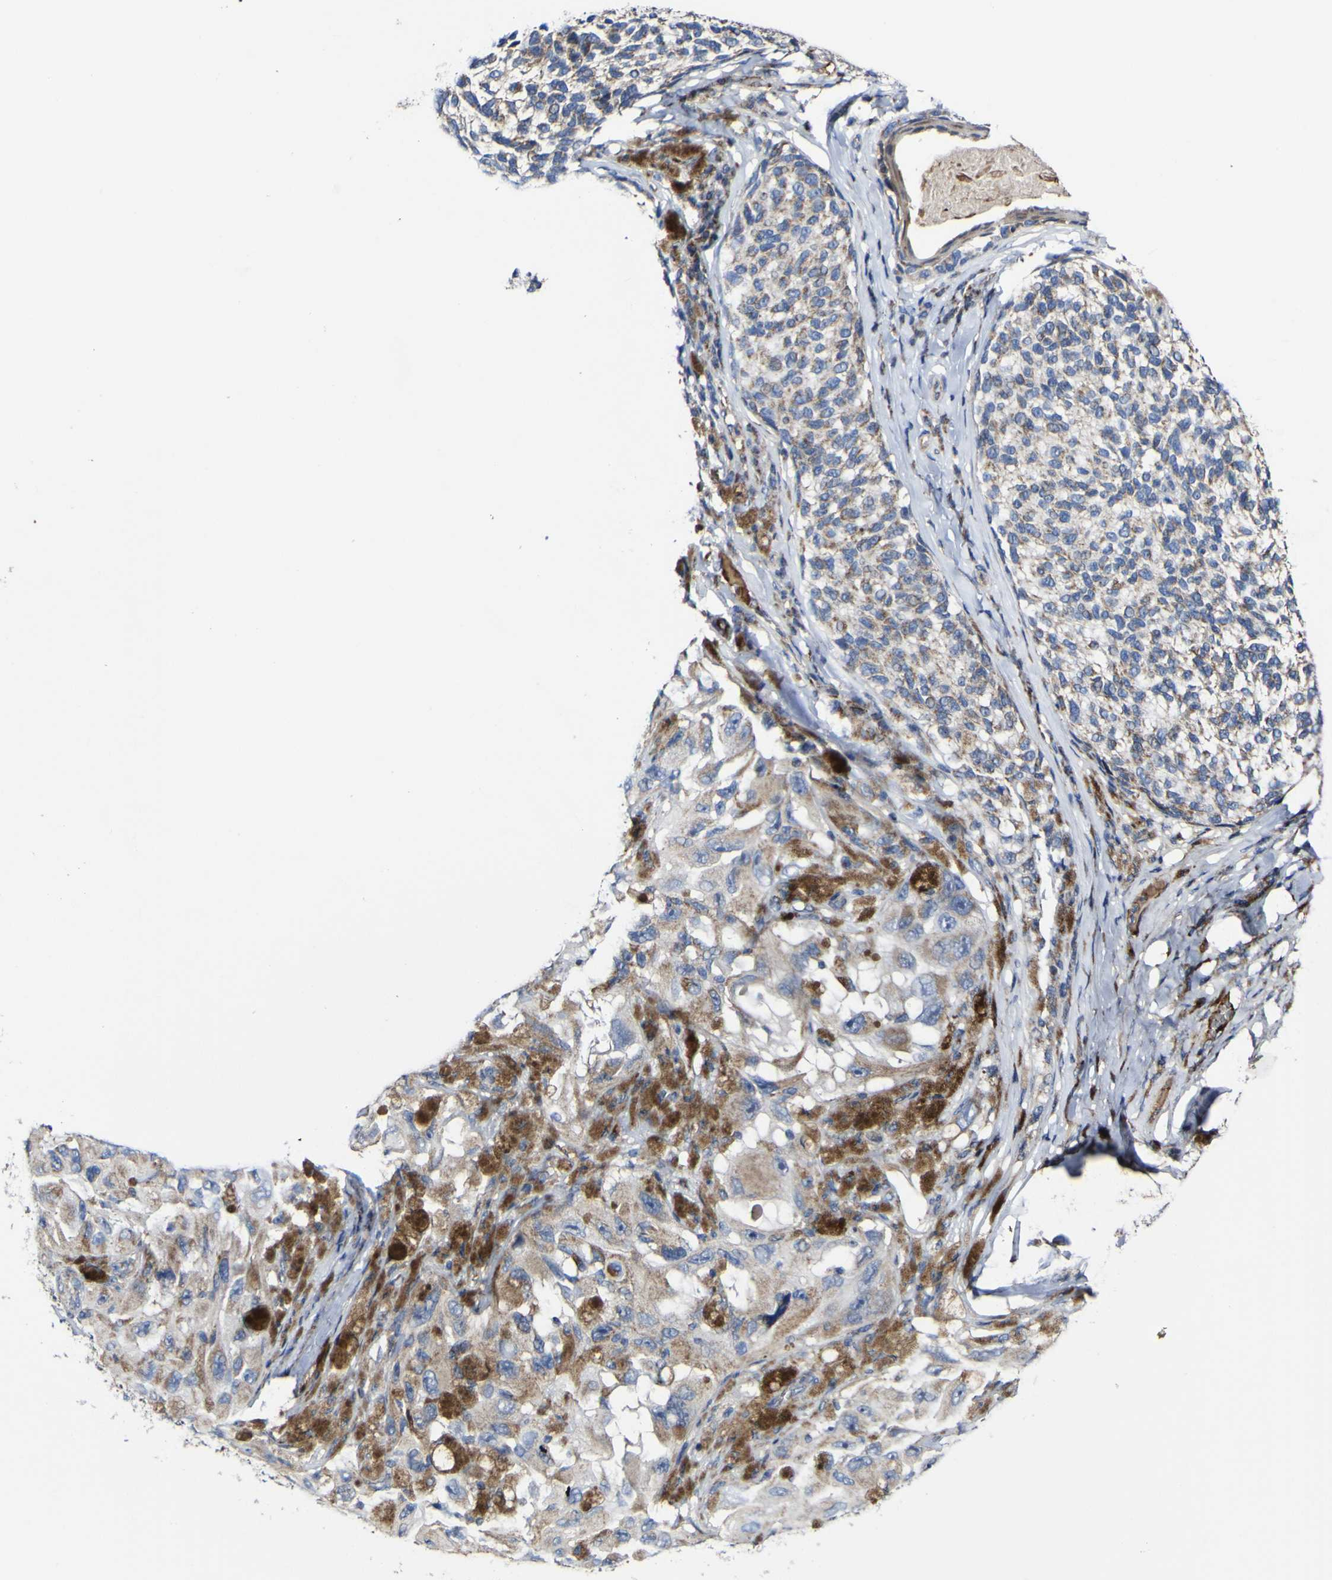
{"staining": {"intensity": "weak", "quantity": ">75%", "location": "cytoplasmic/membranous"}, "tissue": "melanoma", "cell_type": "Tumor cells", "image_type": "cancer", "snomed": [{"axis": "morphology", "description": "Malignant melanoma, NOS"}, {"axis": "topography", "description": "Skin"}], "caption": "Approximately >75% of tumor cells in human malignant melanoma exhibit weak cytoplasmic/membranous protein expression as visualized by brown immunohistochemical staining.", "gene": "CCDC90B", "patient": {"sex": "female", "age": 73}}